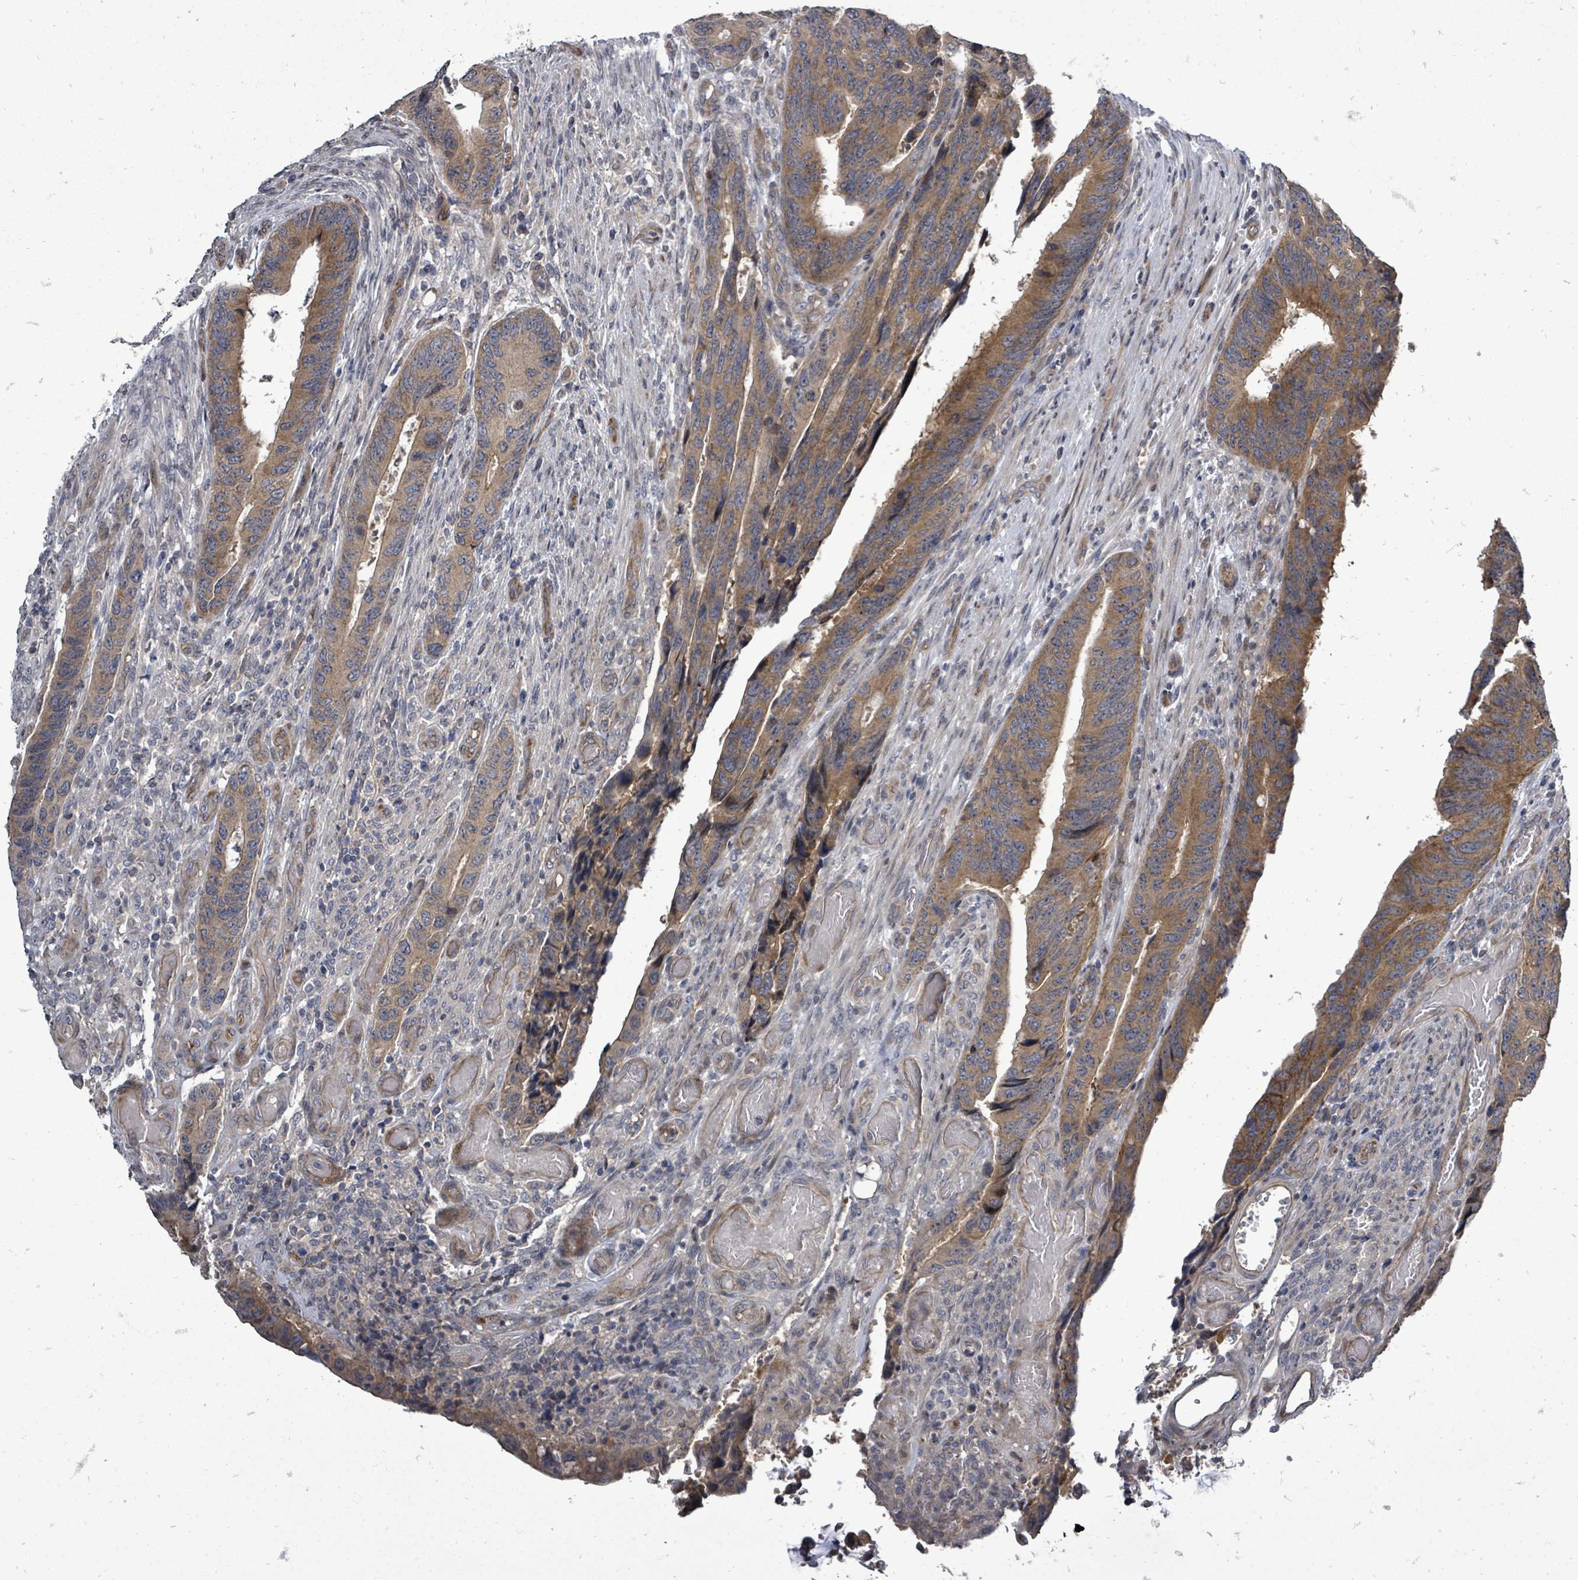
{"staining": {"intensity": "moderate", "quantity": ">75%", "location": "cytoplasmic/membranous"}, "tissue": "colorectal cancer", "cell_type": "Tumor cells", "image_type": "cancer", "snomed": [{"axis": "morphology", "description": "Adenocarcinoma, NOS"}, {"axis": "topography", "description": "Colon"}], "caption": "Tumor cells show moderate cytoplasmic/membranous expression in about >75% of cells in colorectal adenocarcinoma.", "gene": "RALGAPB", "patient": {"sex": "male", "age": 87}}